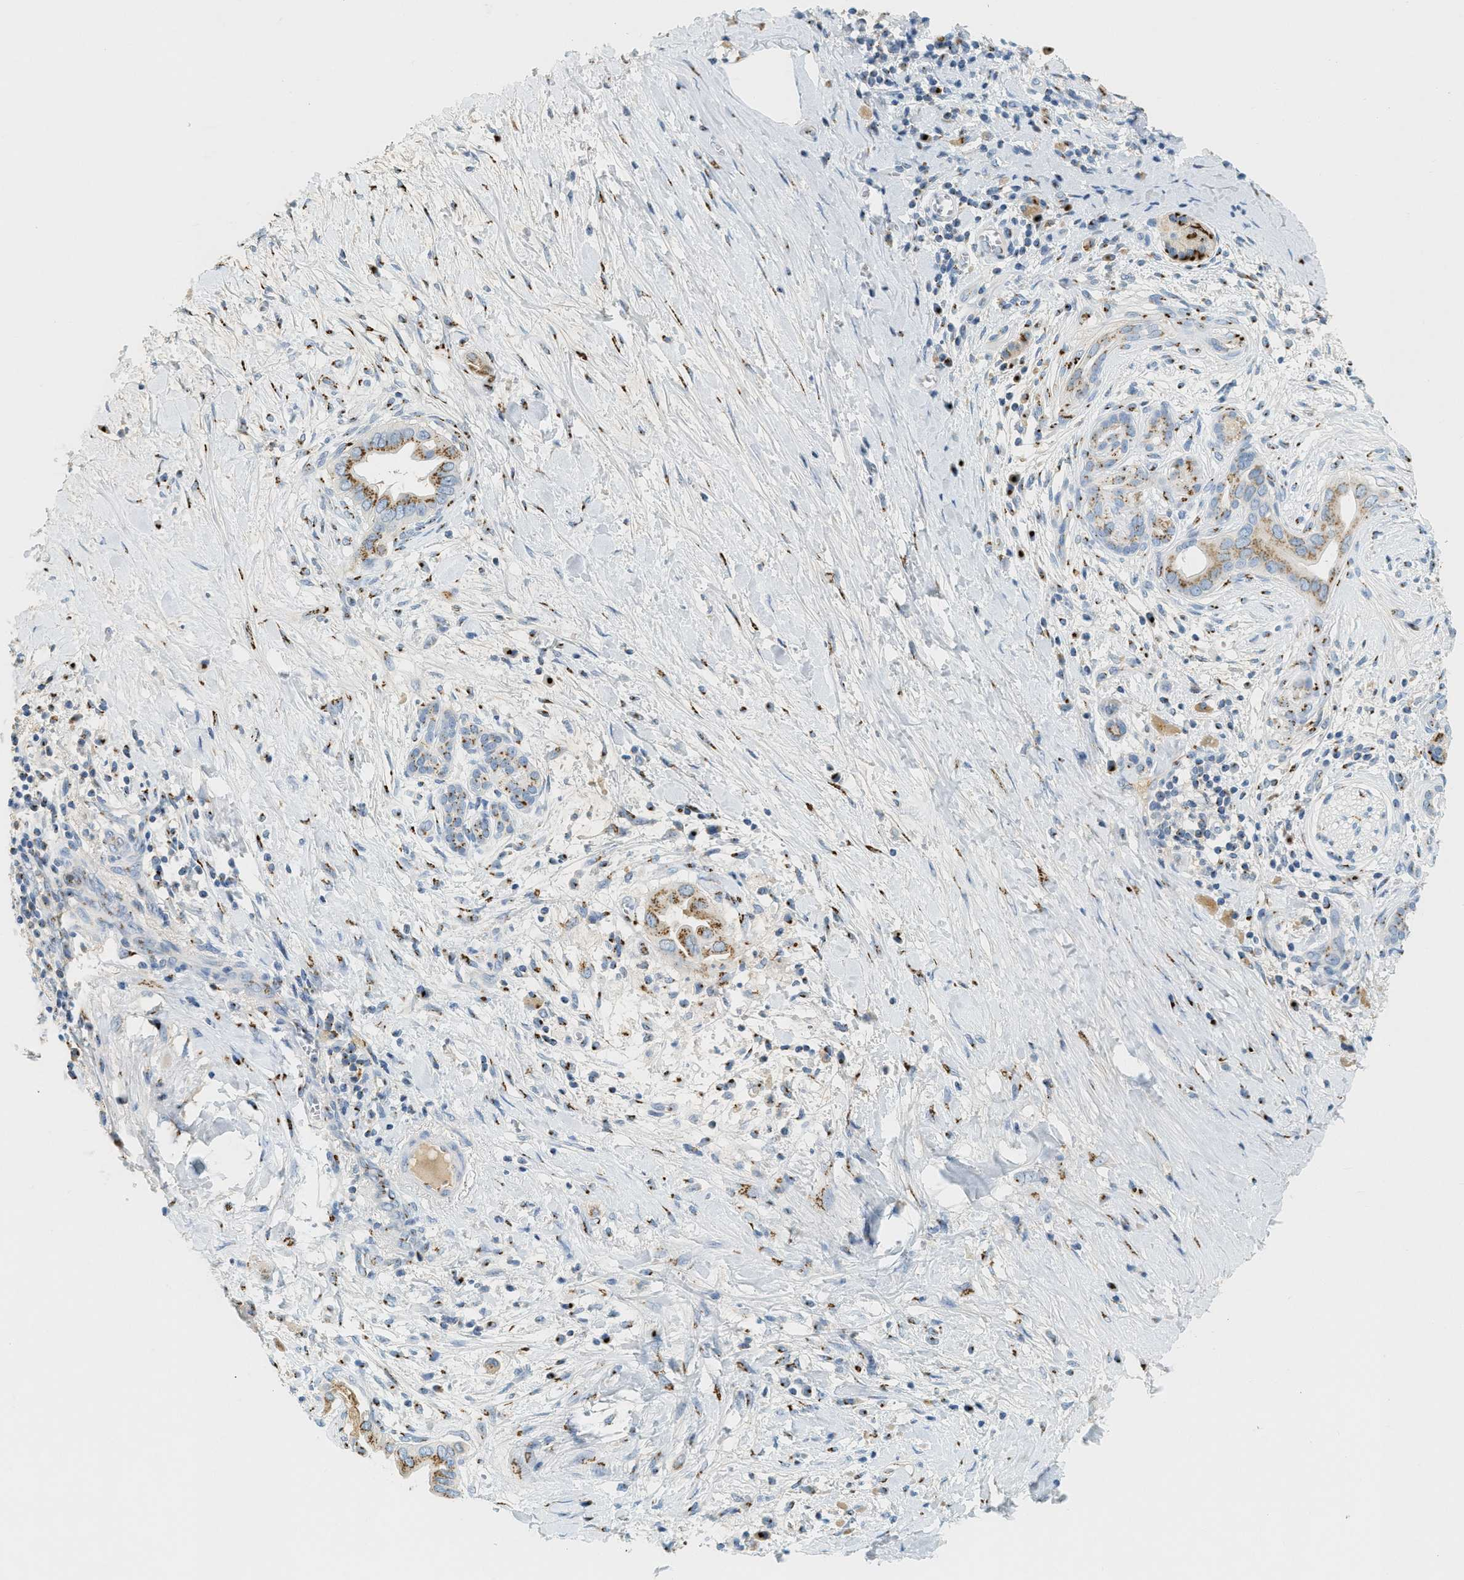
{"staining": {"intensity": "moderate", "quantity": "25%-75%", "location": "cytoplasmic/membranous"}, "tissue": "pancreatic cancer", "cell_type": "Tumor cells", "image_type": "cancer", "snomed": [{"axis": "morphology", "description": "Adenocarcinoma, NOS"}, {"axis": "topography", "description": "Pancreas"}], "caption": "The micrograph shows staining of adenocarcinoma (pancreatic), revealing moderate cytoplasmic/membranous protein staining (brown color) within tumor cells.", "gene": "ENTPD4", "patient": {"sex": "male", "age": 55}}